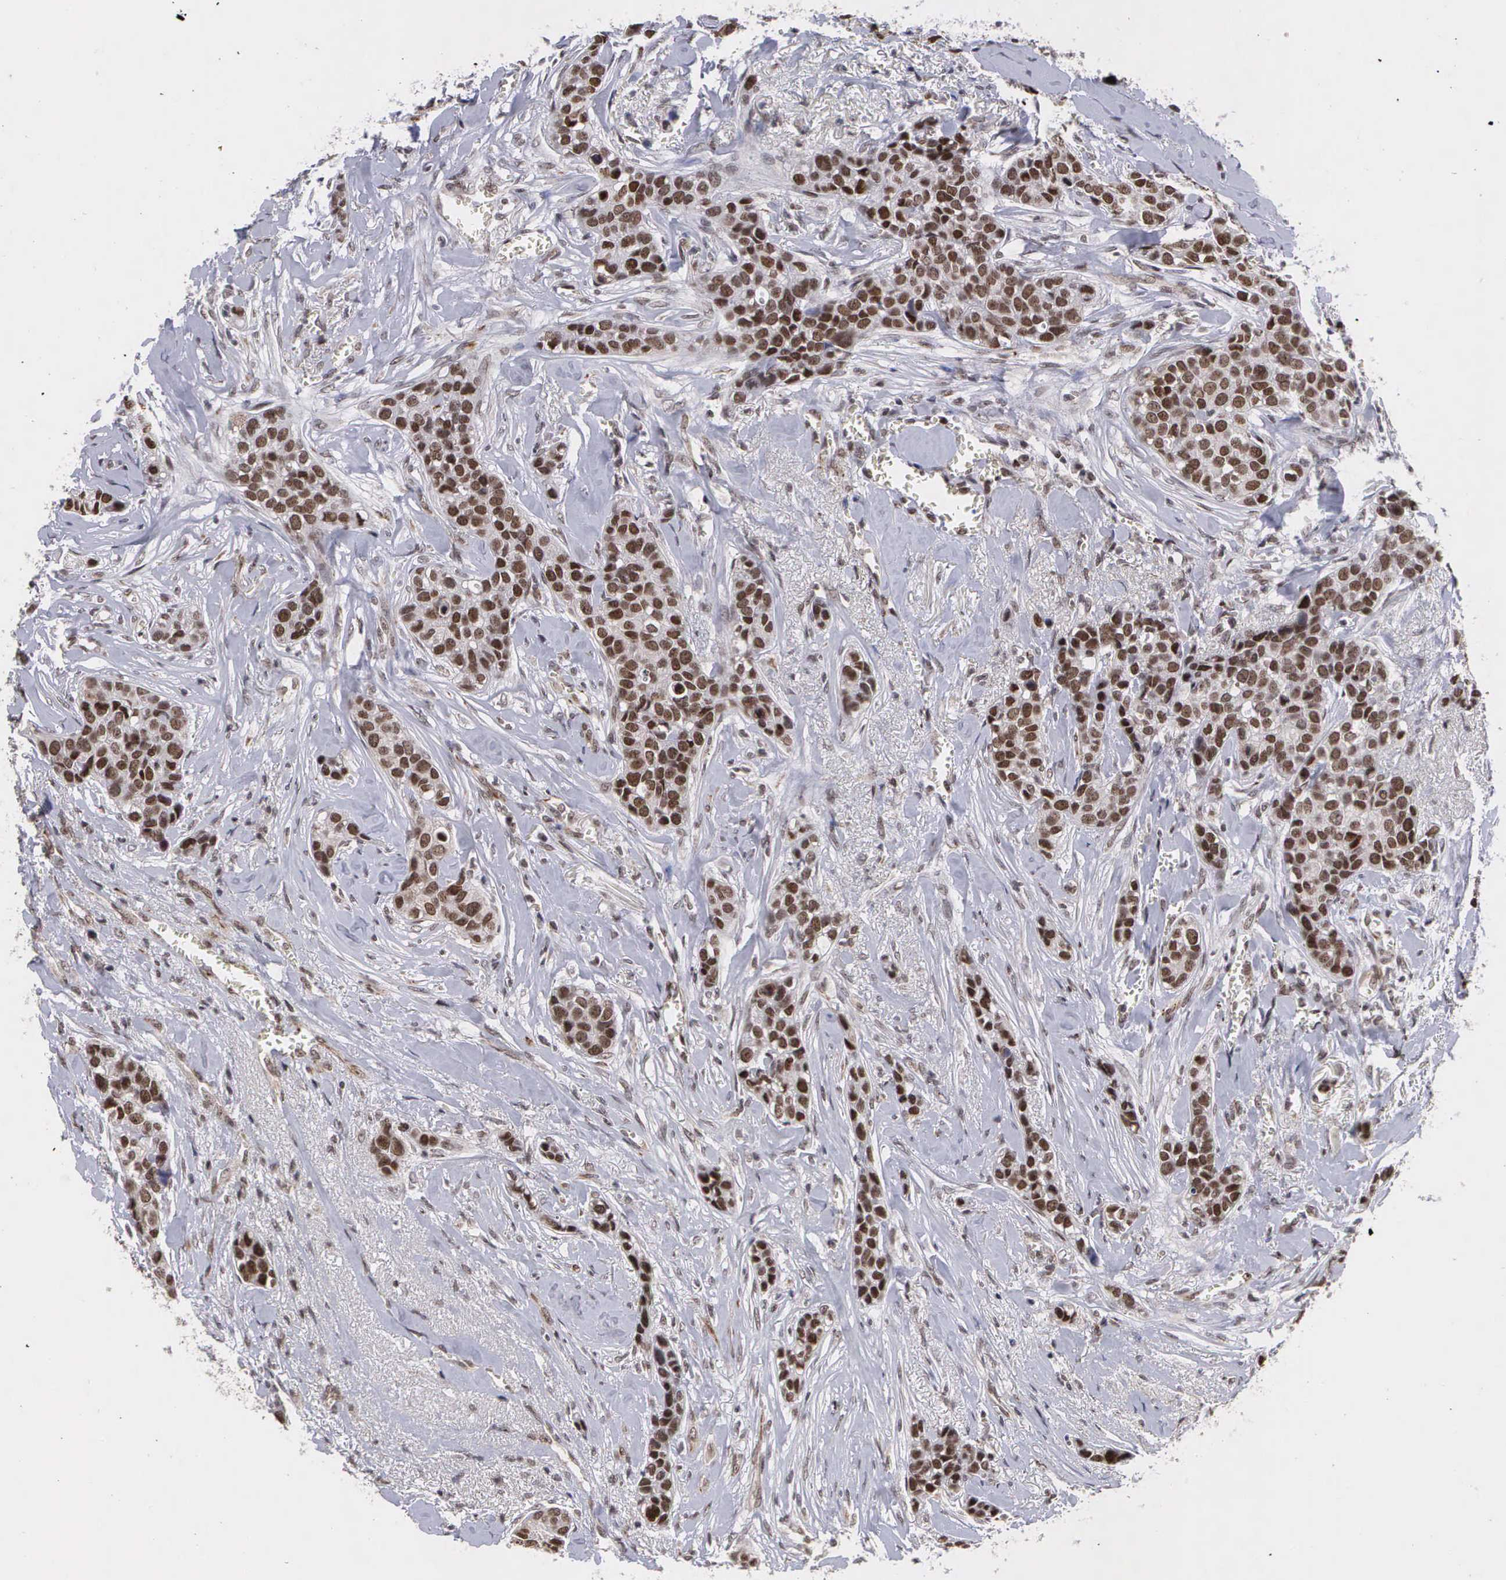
{"staining": {"intensity": "strong", "quantity": ">75%", "location": "nuclear"}, "tissue": "breast cancer", "cell_type": "Tumor cells", "image_type": "cancer", "snomed": [{"axis": "morphology", "description": "Duct carcinoma"}, {"axis": "topography", "description": "Breast"}], "caption": "Tumor cells exhibit high levels of strong nuclear staining in approximately >75% of cells in human breast intraductal carcinoma.", "gene": "MORC2", "patient": {"sex": "female", "age": 91}}